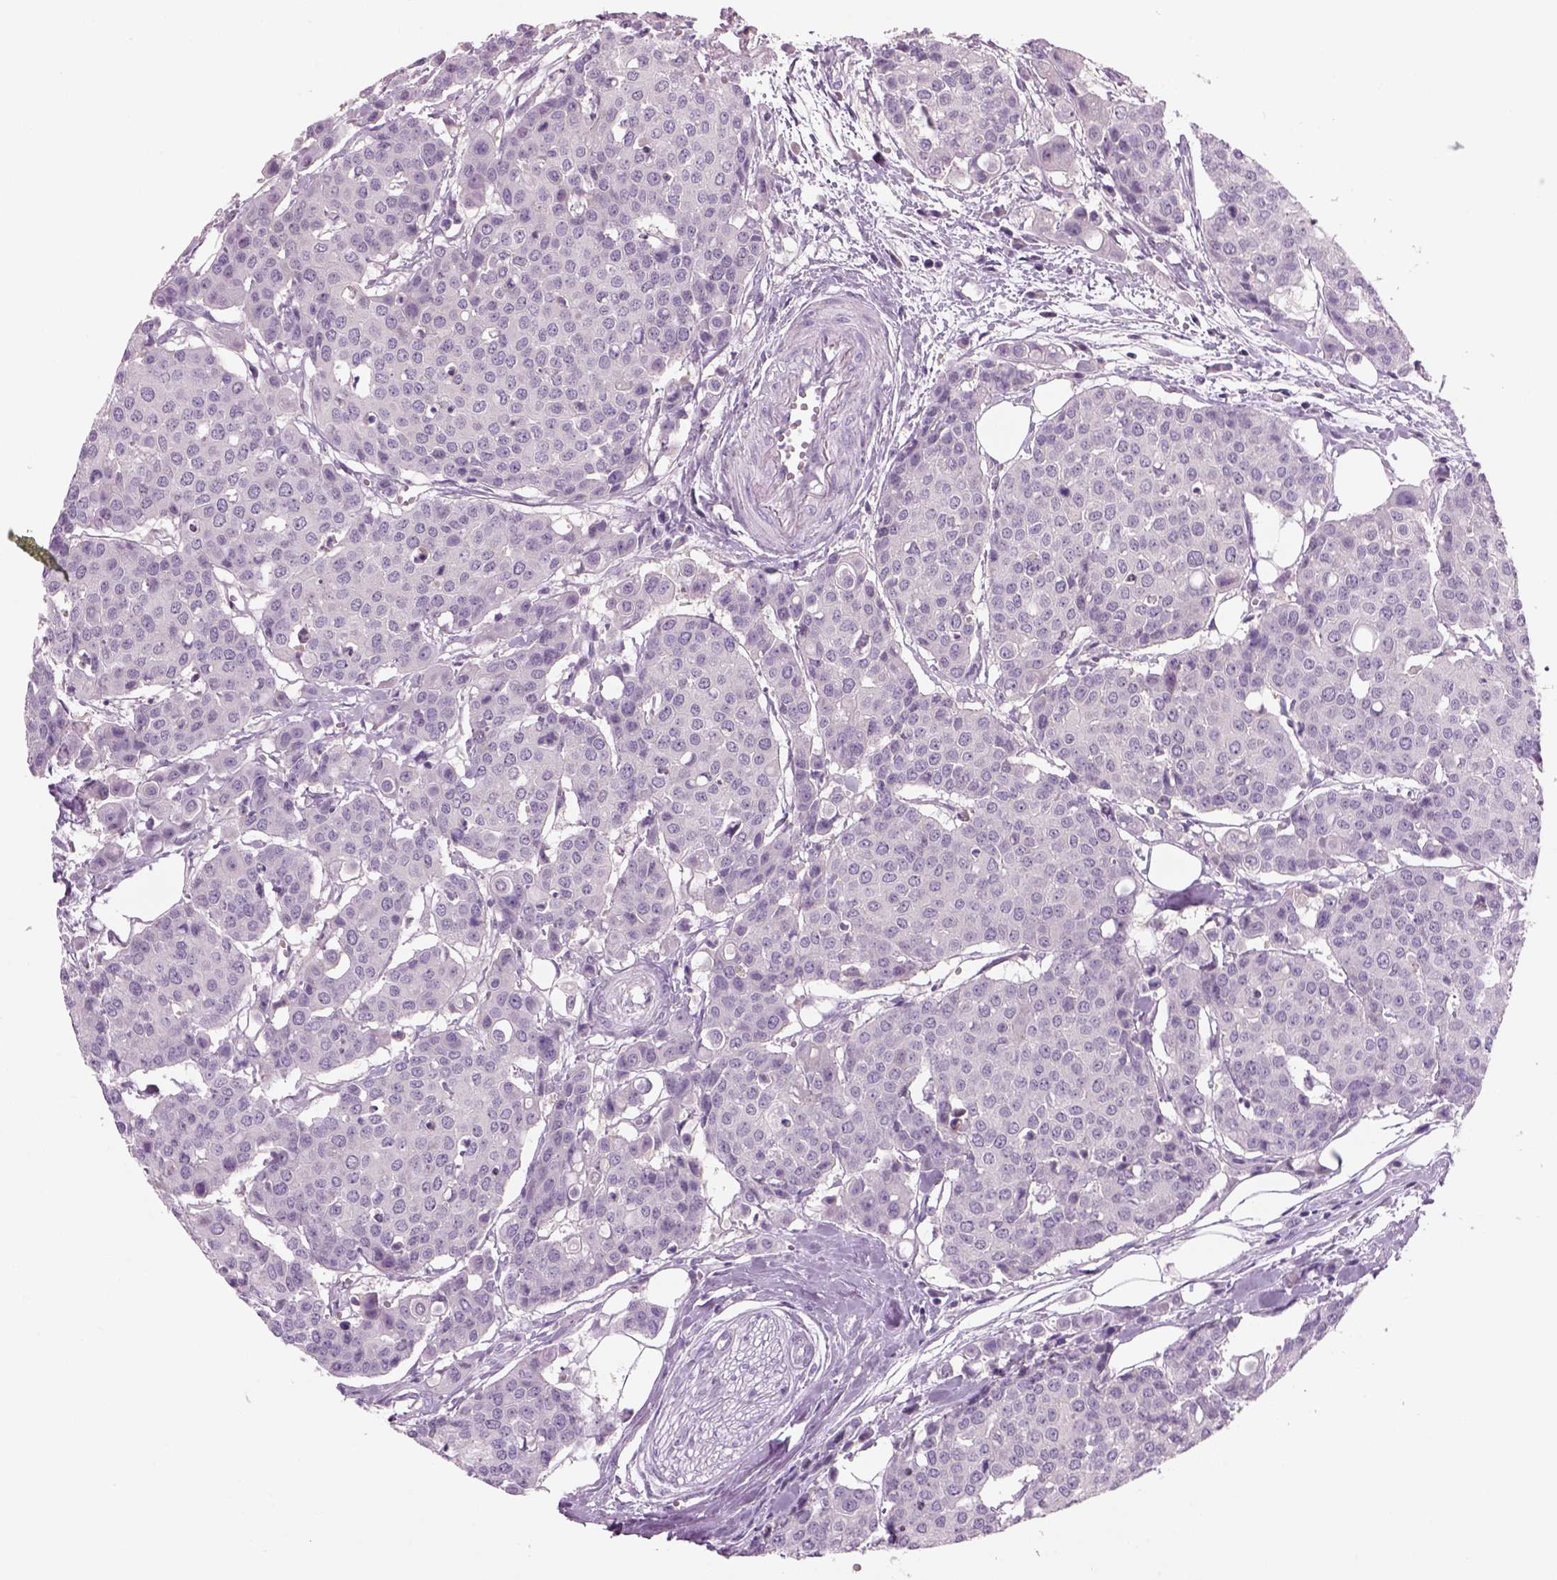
{"staining": {"intensity": "negative", "quantity": "none", "location": "none"}, "tissue": "carcinoid", "cell_type": "Tumor cells", "image_type": "cancer", "snomed": [{"axis": "morphology", "description": "Carcinoid, malignant, NOS"}, {"axis": "topography", "description": "Colon"}], "caption": "Carcinoid (malignant) stained for a protein using IHC demonstrates no staining tumor cells.", "gene": "MDH1B", "patient": {"sex": "male", "age": 81}}